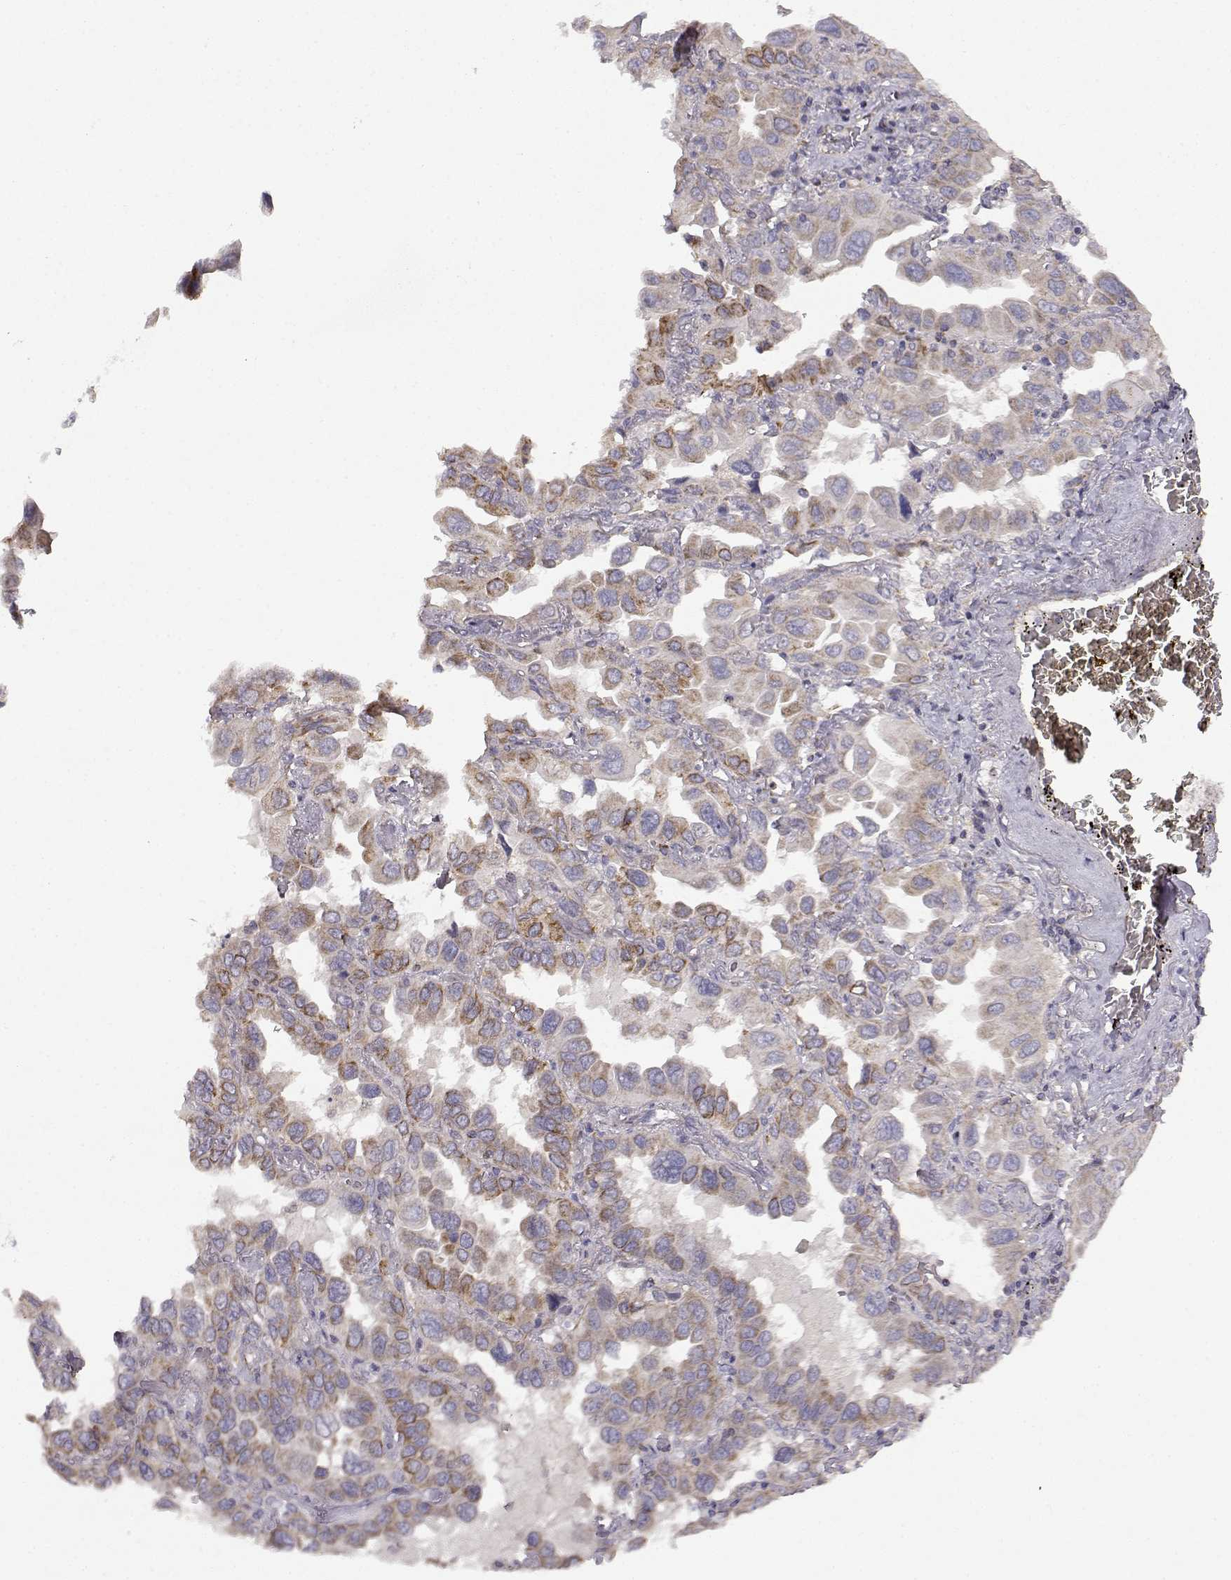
{"staining": {"intensity": "moderate", "quantity": "<25%", "location": "cytoplasmic/membranous"}, "tissue": "lung cancer", "cell_type": "Tumor cells", "image_type": "cancer", "snomed": [{"axis": "morphology", "description": "Adenocarcinoma, NOS"}, {"axis": "topography", "description": "Lung"}], "caption": "Protein analysis of lung adenocarcinoma tissue shows moderate cytoplasmic/membranous positivity in approximately <25% of tumor cells.", "gene": "DDC", "patient": {"sex": "male", "age": 64}}